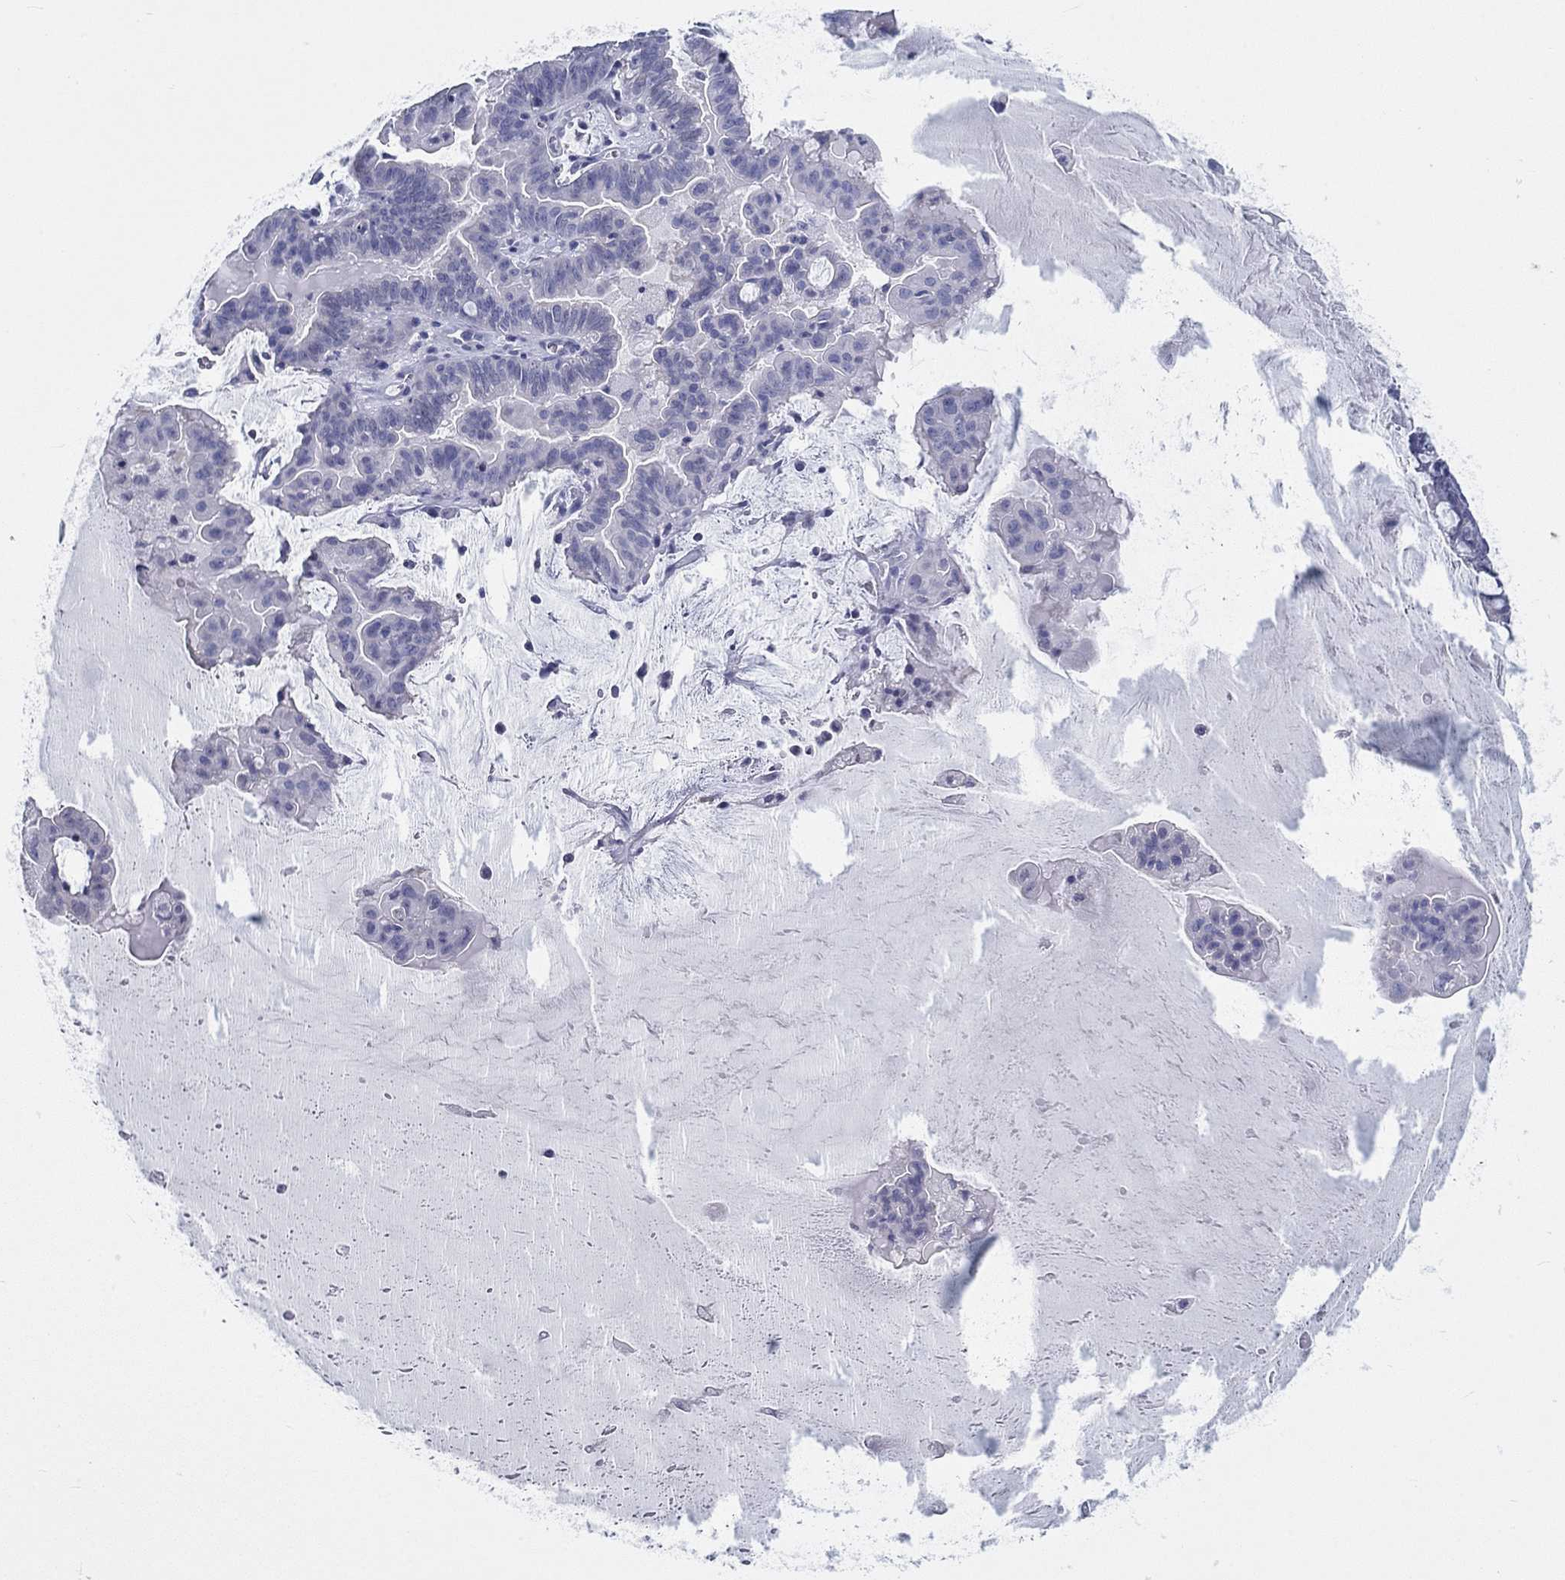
{"staining": {"intensity": "negative", "quantity": "none", "location": "none"}, "tissue": "ovarian cancer", "cell_type": "Tumor cells", "image_type": "cancer", "snomed": [{"axis": "morphology", "description": "Cystadenocarcinoma, mucinous, NOS"}, {"axis": "topography", "description": "Ovary"}], "caption": "An IHC histopathology image of ovarian mucinous cystadenocarcinoma is shown. There is no staining in tumor cells of ovarian mucinous cystadenocarcinoma.", "gene": "CRYGD", "patient": {"sex": "female", "age": 63}}